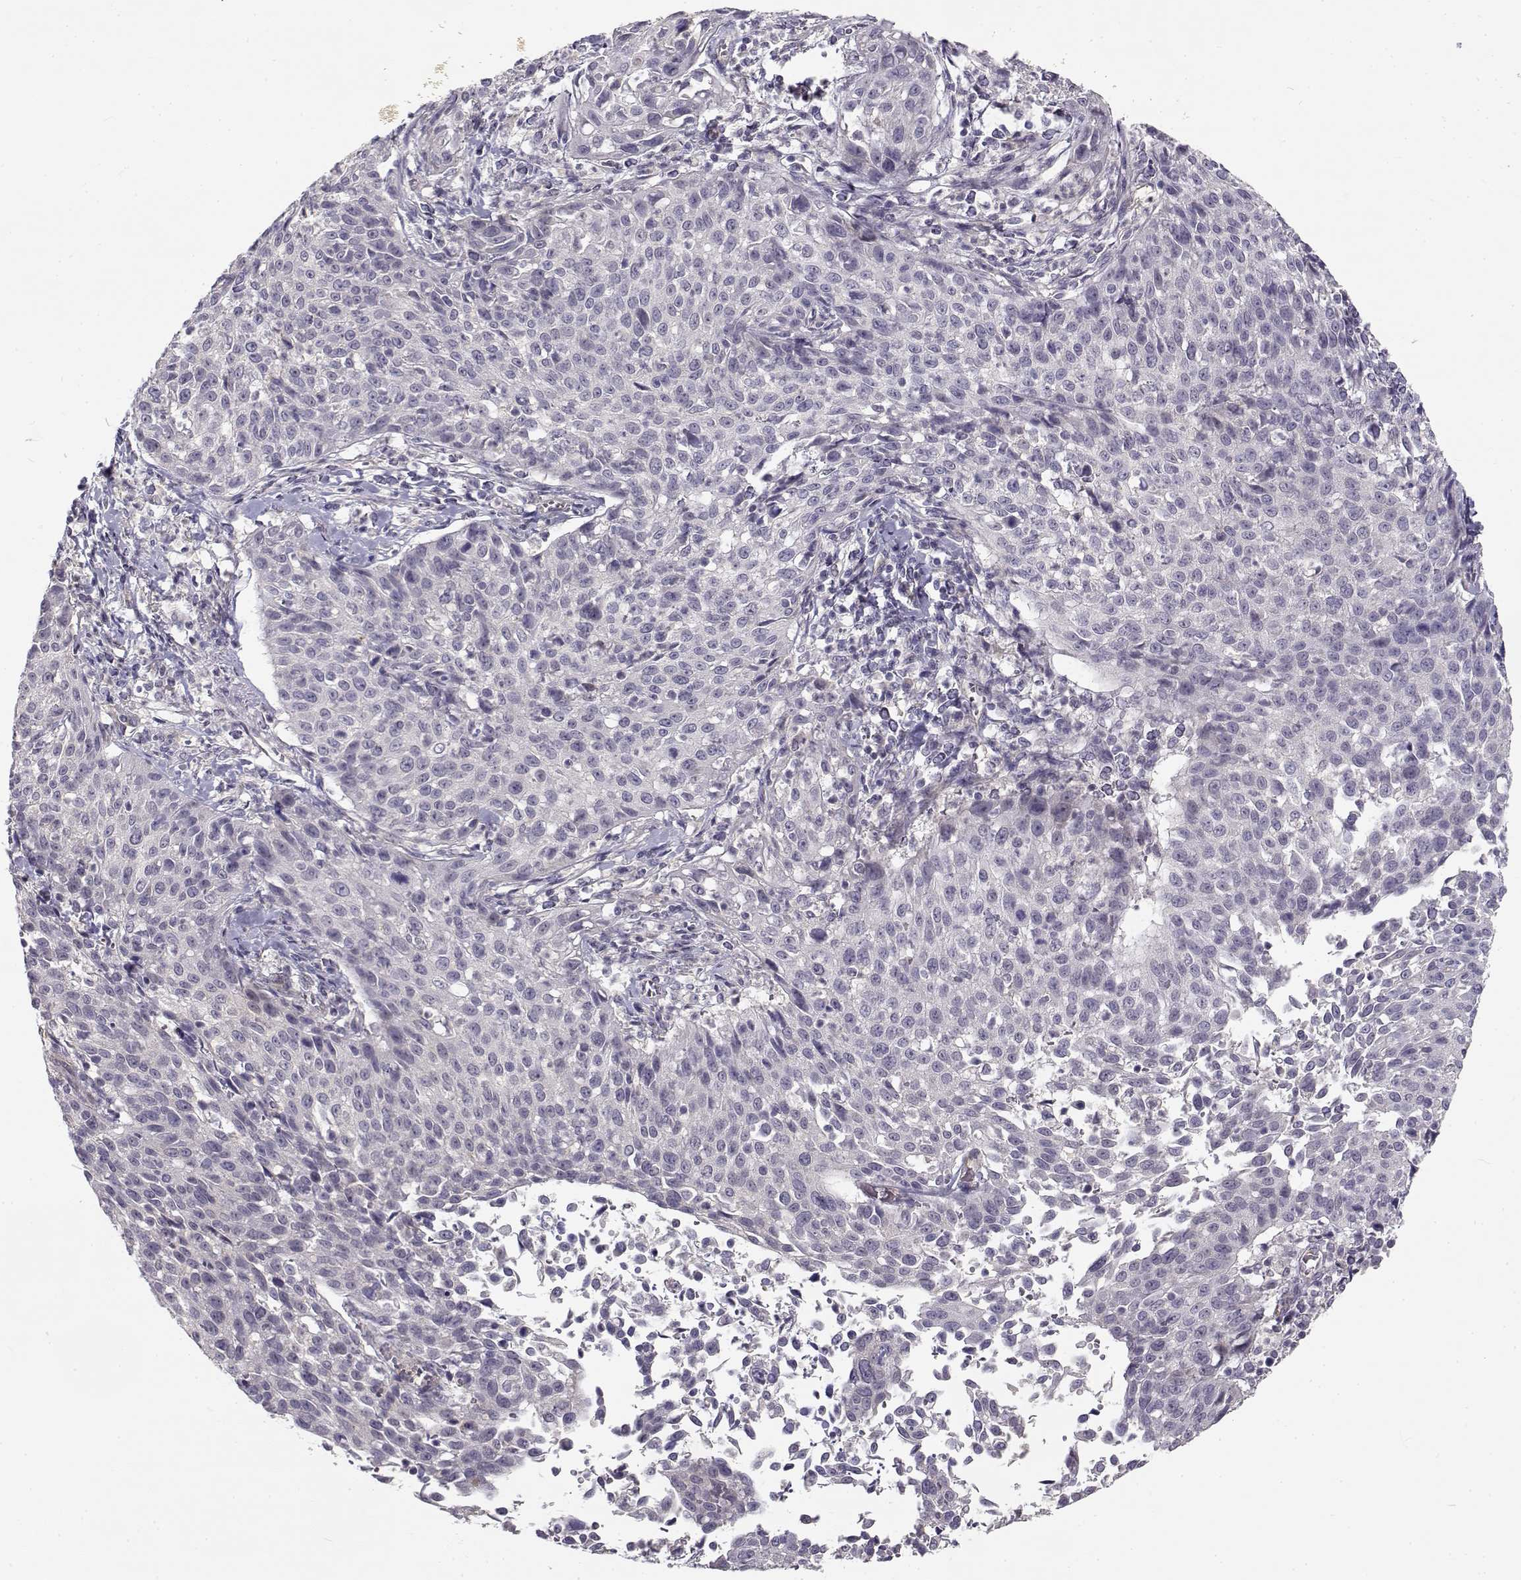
{"staining": {"intensity": "negative", "quantity": "none", "location": "none"}, "tissue": "cervical cancer", "cell_type": "Tumor cells", "image_type": "cancer", "snomed": [{"axis": "morphology", "description": "Squamous cell carcinoma, NOS"}, {"axis": "topography", "description": "Cervix"}], "caption": "High magnification brightfield microscopy of squamous cell carcinoma (cervical) stained with DAB (brown) and counterstained with hematoxylin (blue): tumor cells show no significant staining.", "gene": "TMEM145", "patient": {"sex": "female", "age": 26}}